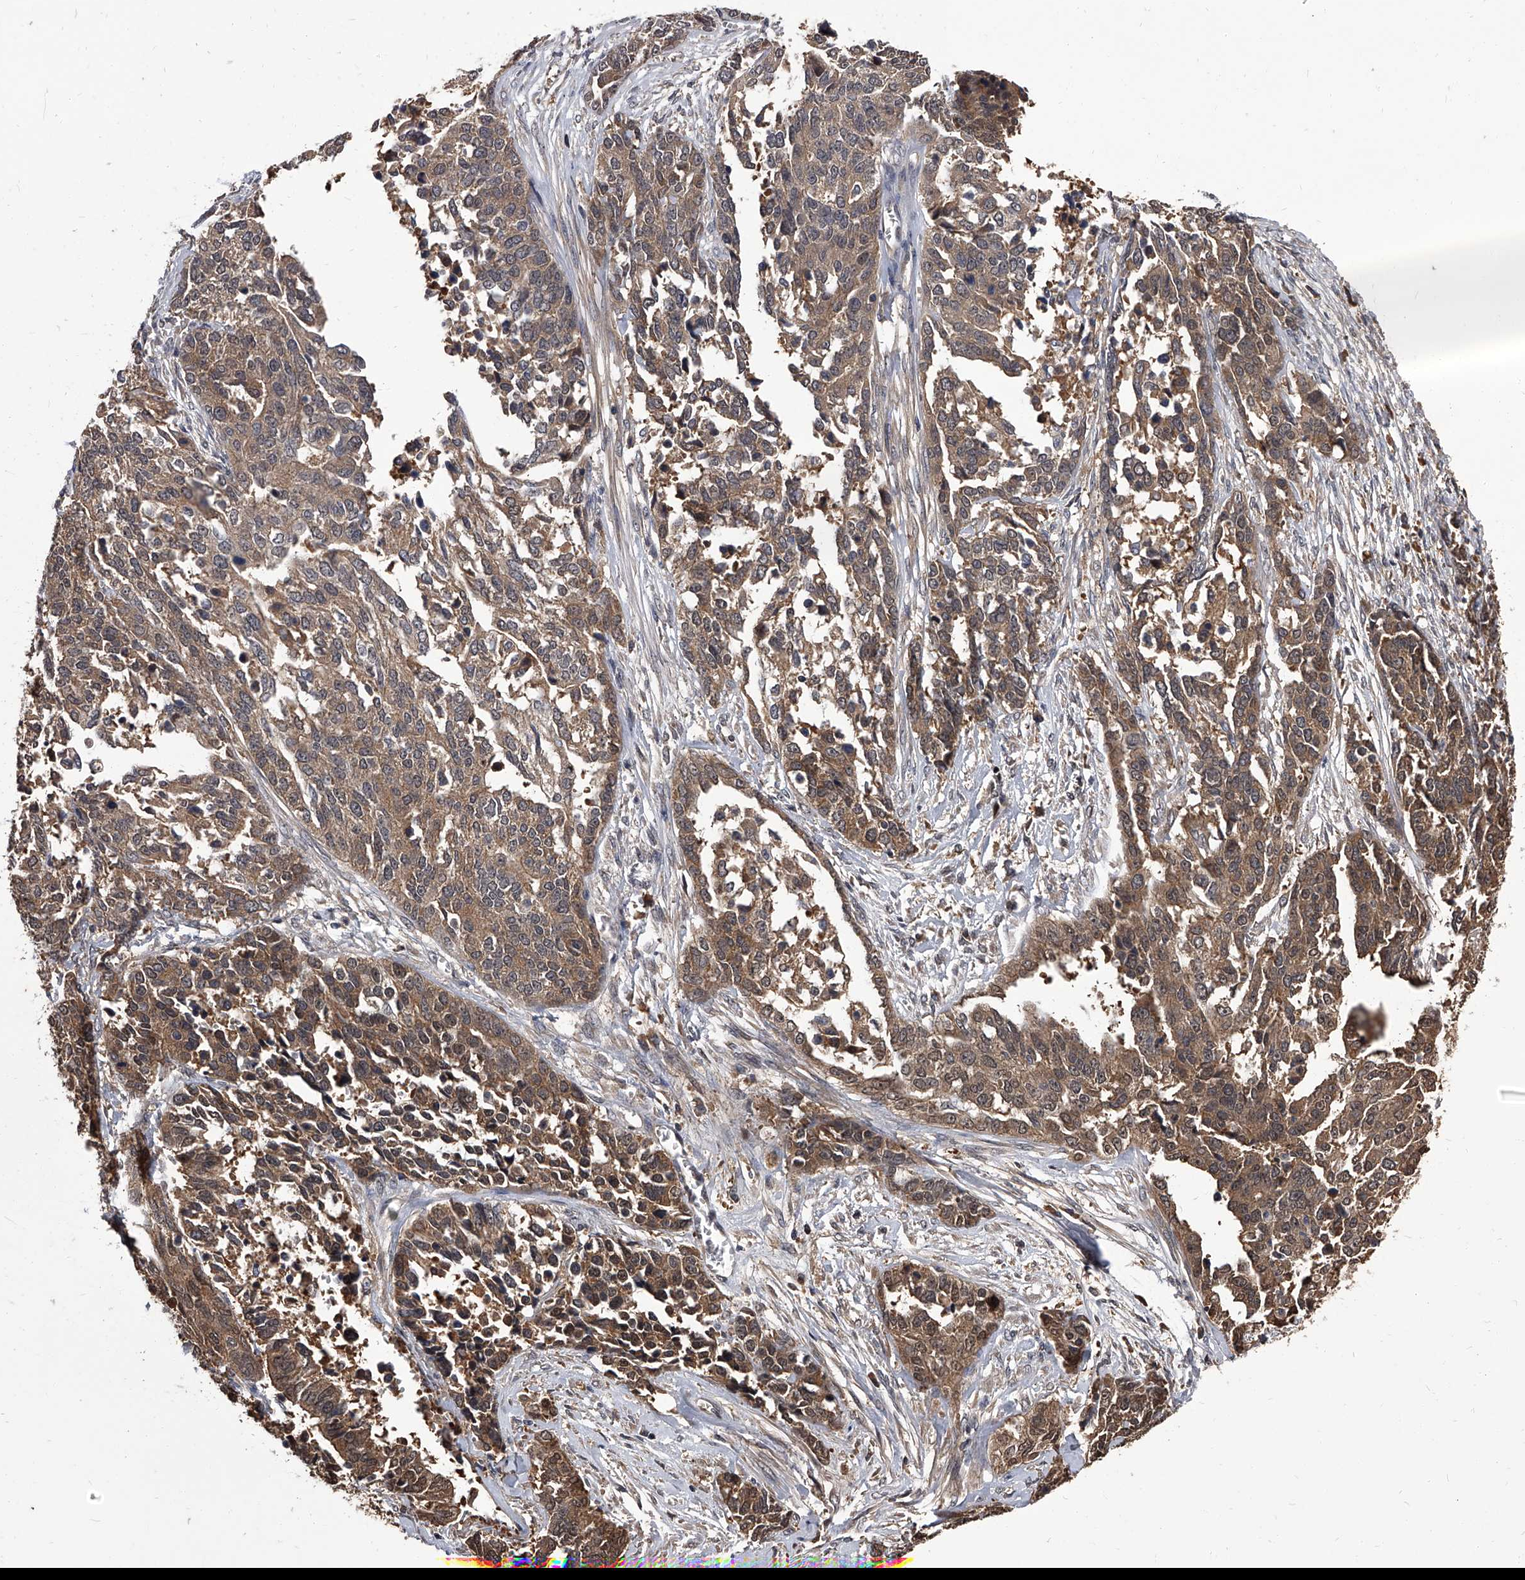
{"staining": {"intensity": "moderate", "quantity": ">75%", "location": "cytoplasmic/membranous"}, "tissue": "ovarian cancer", "cell_type": "Tumor cells", "image_type": "cancer", "snomed": [{"axis": "morphology", "description": "Cystadenocarcinoma, serous, NOS"}, {"axis": "topography", "description": "Ovary"}], "caption": "The immunohistochemical stain shows moderate cytoplasmic/membranous expression in tumor cells of serous cystadenocarcinoma (ovarian) tissue.", "gene": "SLC18B1", "patient": {"sex": "female", "age": 44}}